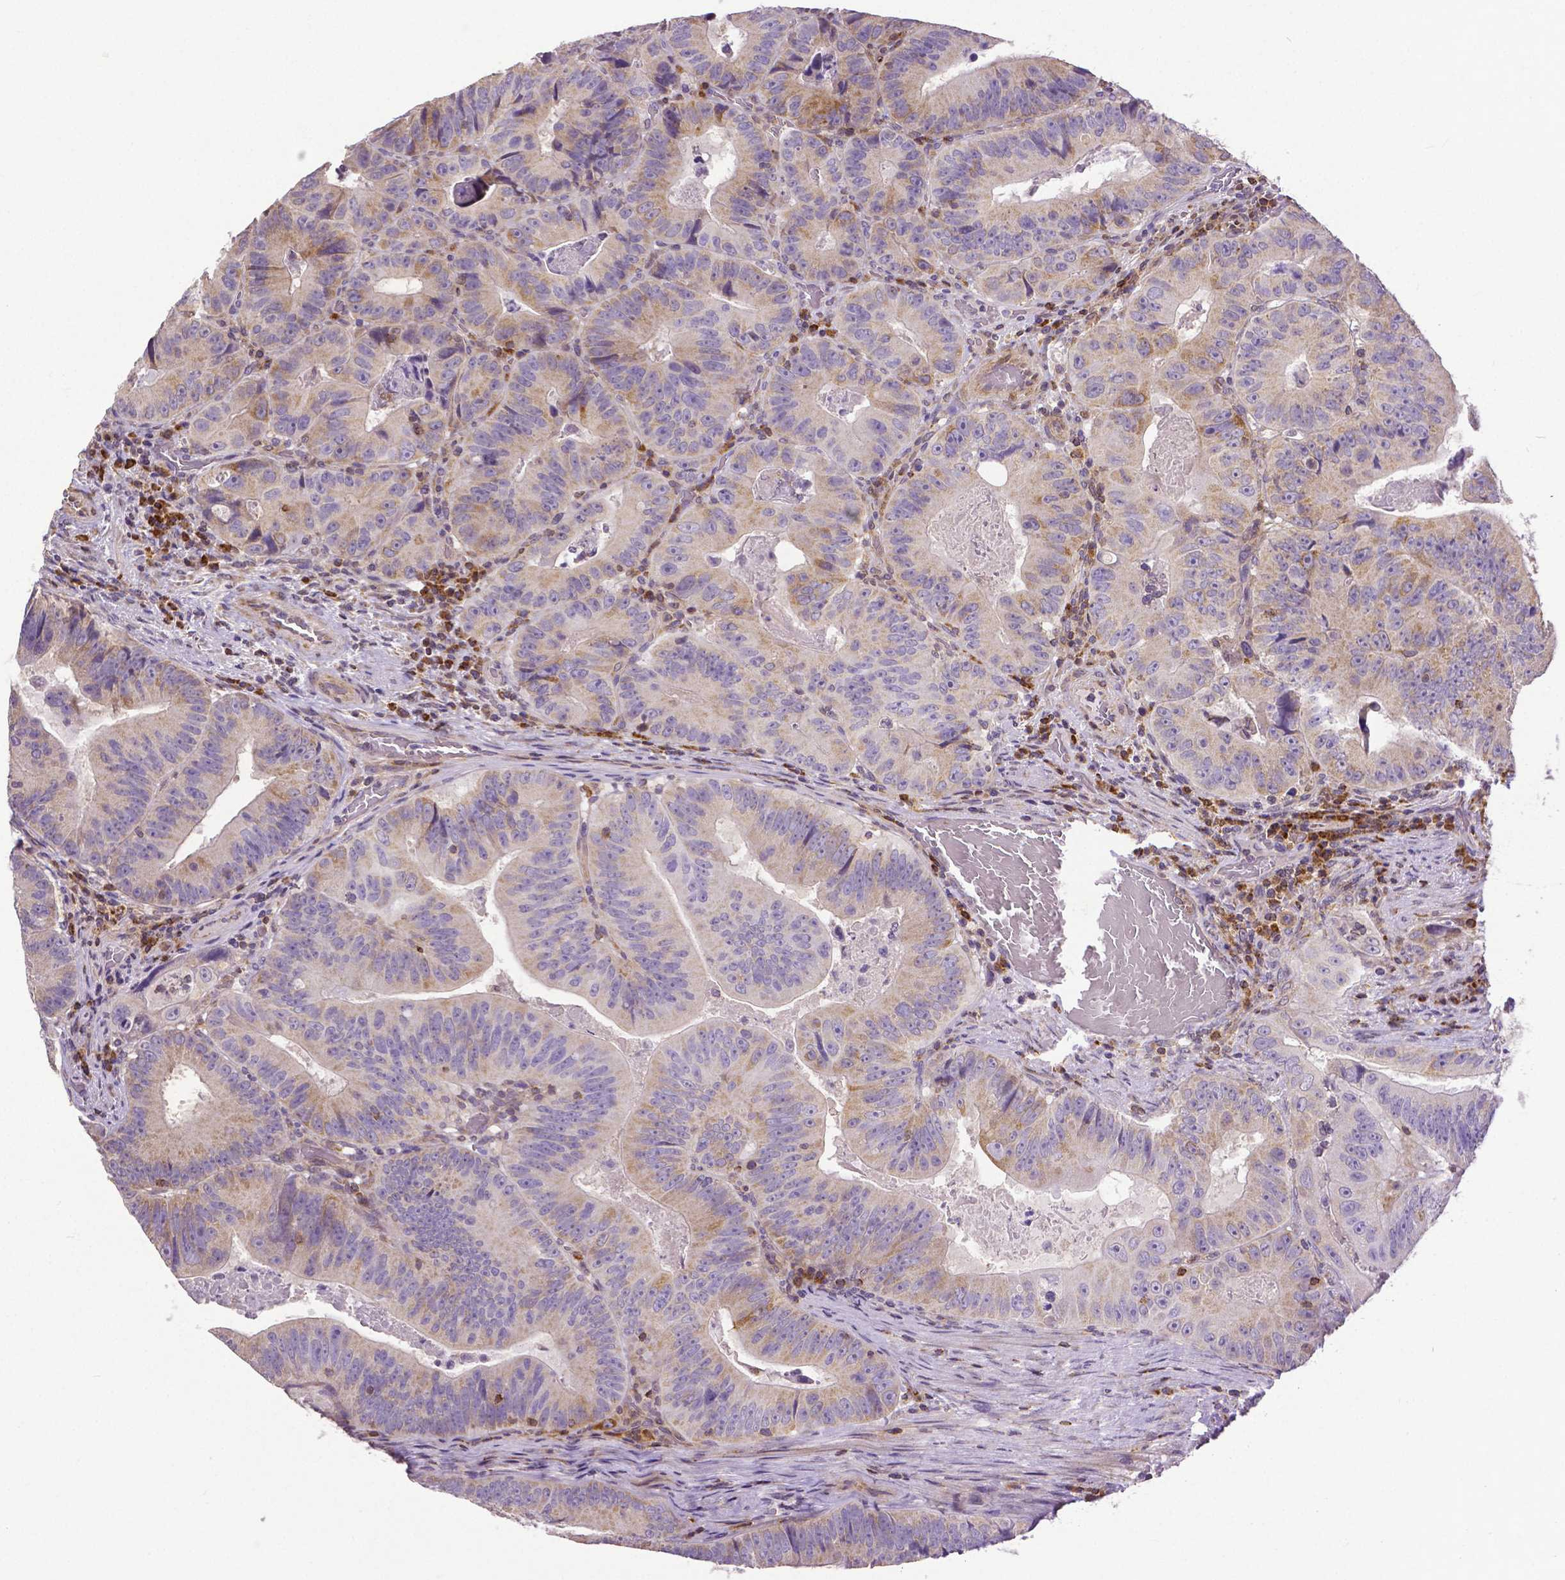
{"staining": {"intensity": "weak", "quantity": "25%-75%", "location": "cytoplasmic/membranous"}, "tissue": "colorectal cancer", "cell_type": "Tumor cells", "image_type": "cancer", "snomed": [{"axis": "morphology", "description": "Adenocarcinoma, NOS"}, {"axis": "topography", "description": "Colon"}], "caption": "Colorectal cancer tissue displays weak cytoplasmic/membranous expression in about 25%-75% of tumor cells, visualized by immunohistochemistry. (DAB = brown stain, brightfield microscopy at high magnification).", "gene": "MCL1", "patient": {"sex": "female", "age": 86}}